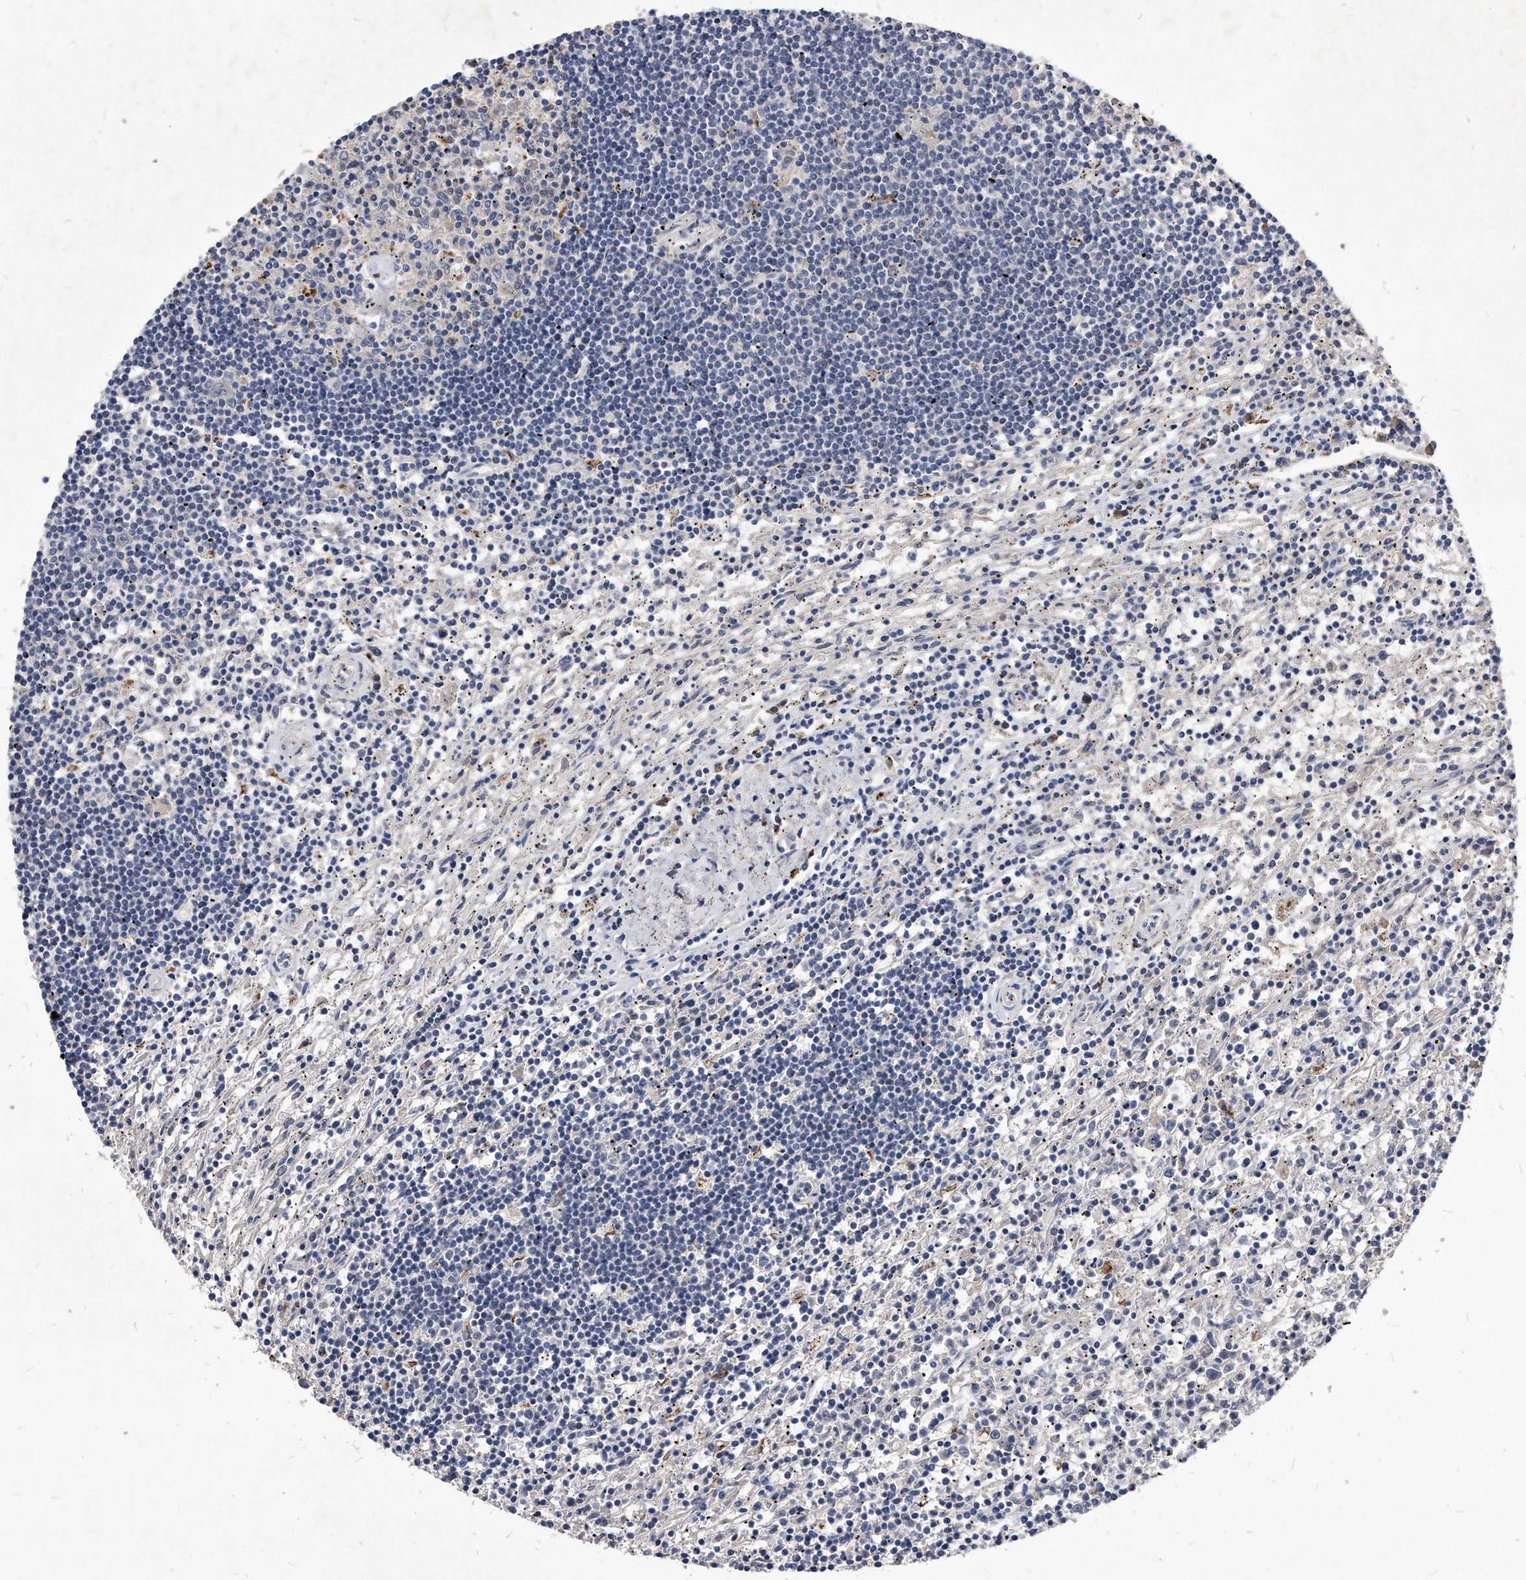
{"staining": {"intensity": "negative", "quantity": "none", "location": "none"}, "tissue": "lymphoma", "cell_type": "Tumor cells", "image_type": "cancer", "snomed": [{"axis": "morphology", "description": "Malignant lymphoma, non-Hodgkin's type, Low grade"}, {"axis": "topography", "description": "Spleen"}], "caption": "Immunohistochemistry (IHC) micrograph of human lymphoma stained for a protein (brown), which reveals no expression in tumor cells.", "gene": "MGAT4A", "patient": {"sex": "male", "age": 76}}